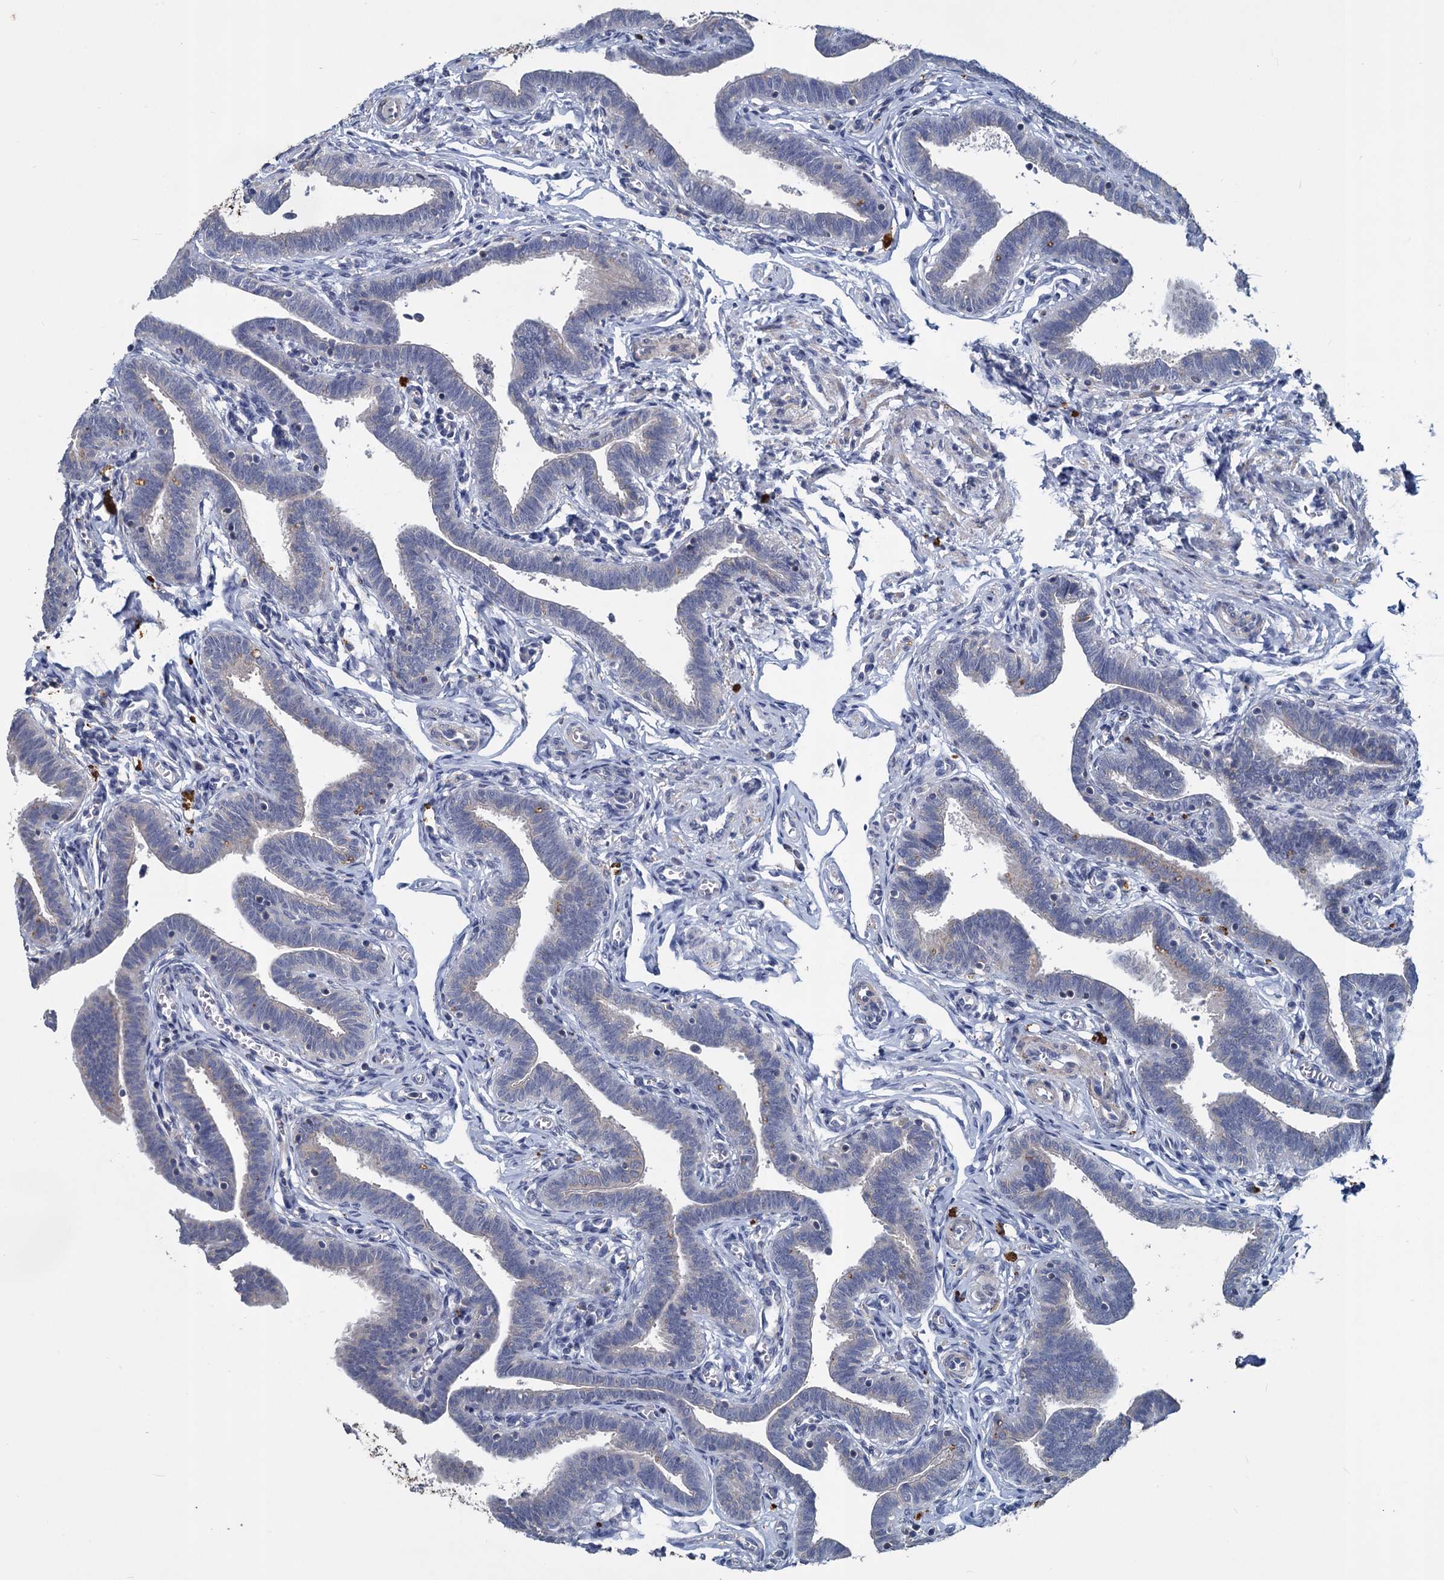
{"staining": {"intensity": "negative", "quantity": "none", "location": "none"}, "tissue": "fallopian tube", "cell_type": "Glandular cells", "image_type": "normal", "snomed": [{"axis": "morphology", "description": "Normal tissue, NOS"}, {"axis": "topography", "description": "Fallopian tube"}], "caption": "Glandular cells are negative for brown protein staining in benign fallopian tube.", "gene": "SLC2A7", "patient": {"sex": "female", "age": 36}}